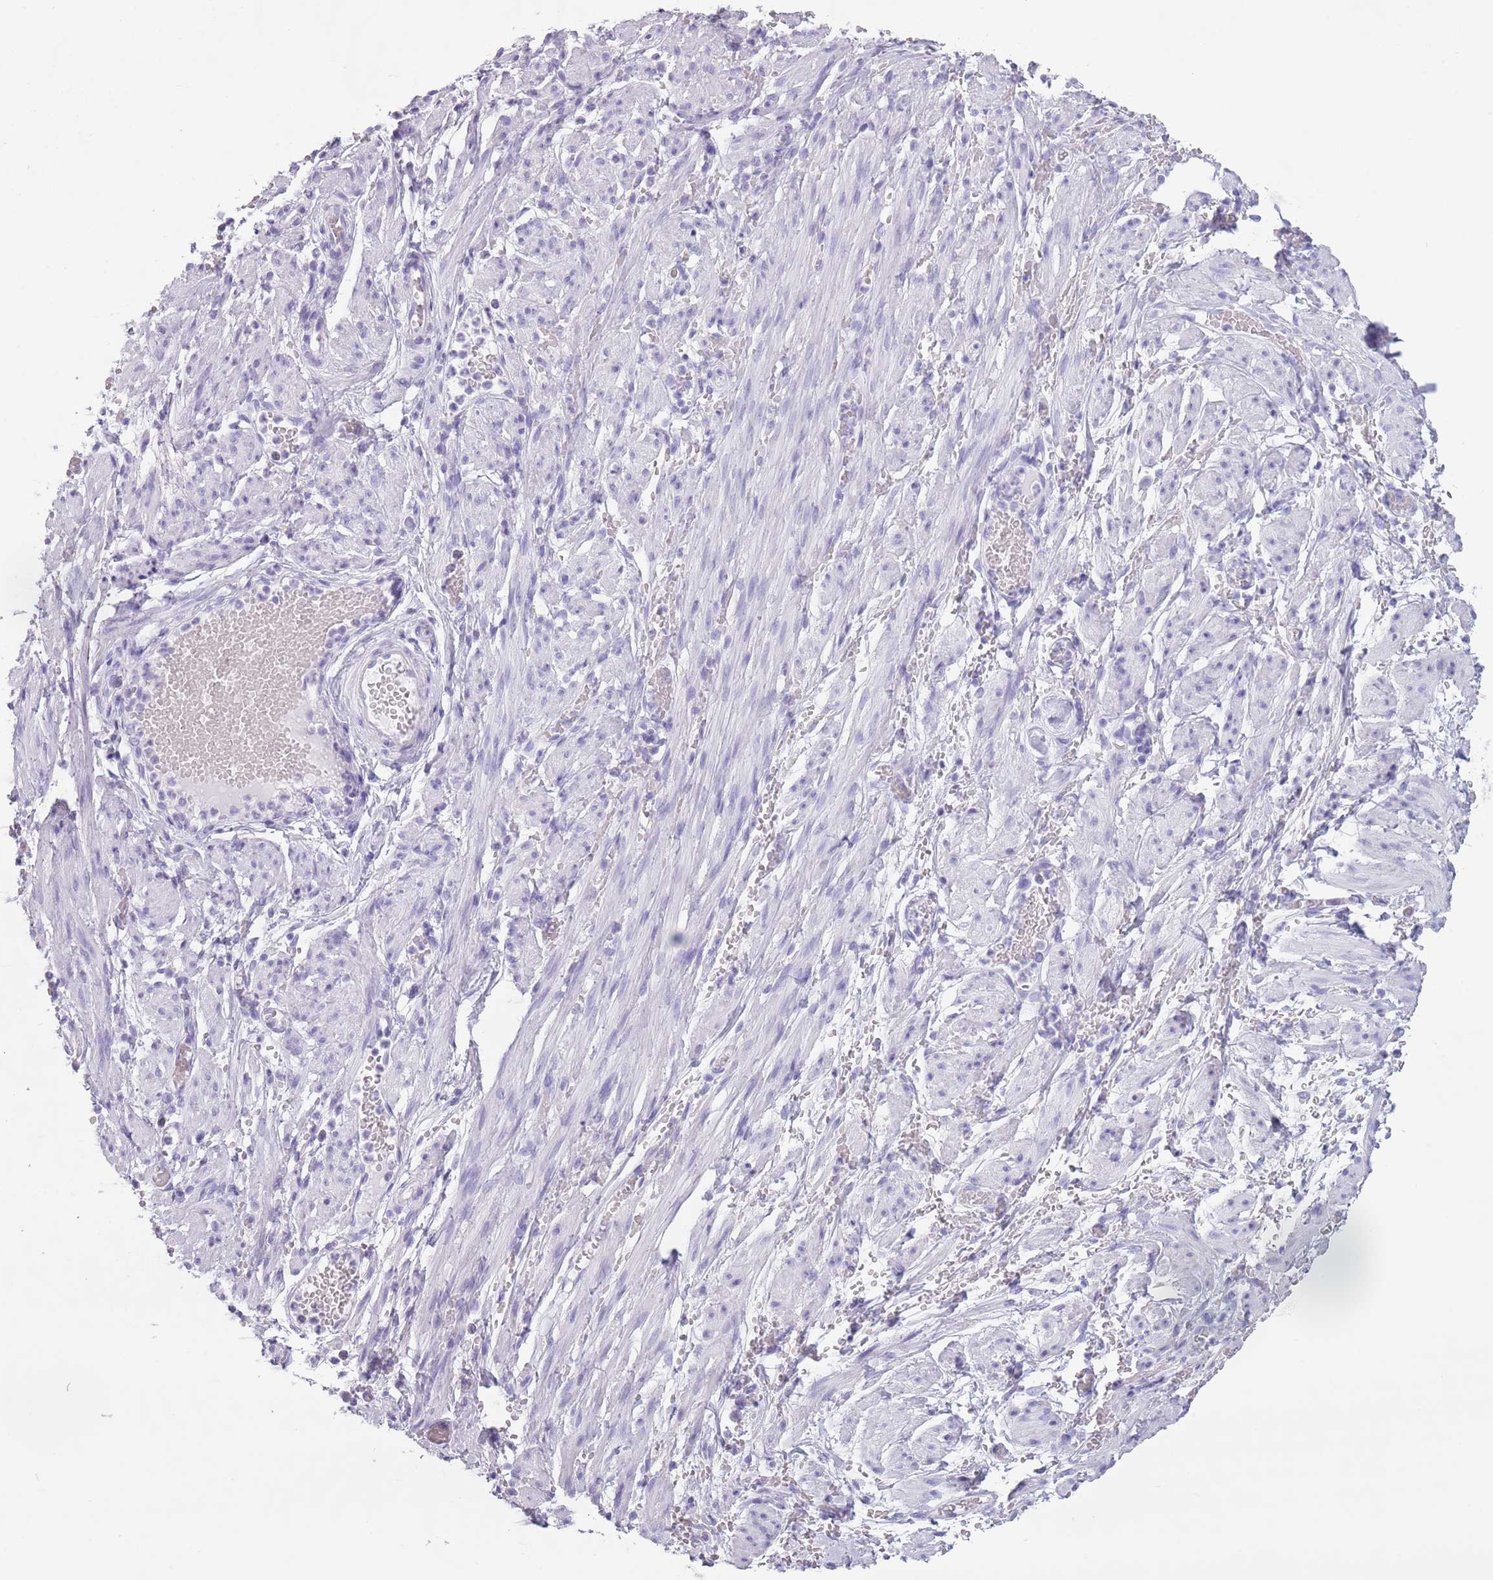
{"staining": {"intensity": "negative", "quantity": "none", "location": "none"}, "tissue": "adipose tissue", "cell_type": "Adipocytes", "image_type": "normal", "snomed": [{"axis": "morphology", "description": "Normal tissue, NOS"}, {"axis": "topography", "description": "Smooth muscle"}, {"axis": "topography", "description": "Peripheral nerve tissue"}], "caption": "The histopathology image exhibits no significant positivity in adipocytes of adipose tissue.", "gene": "HYOU1", "patient": {"sex": "female", "age": 39}}